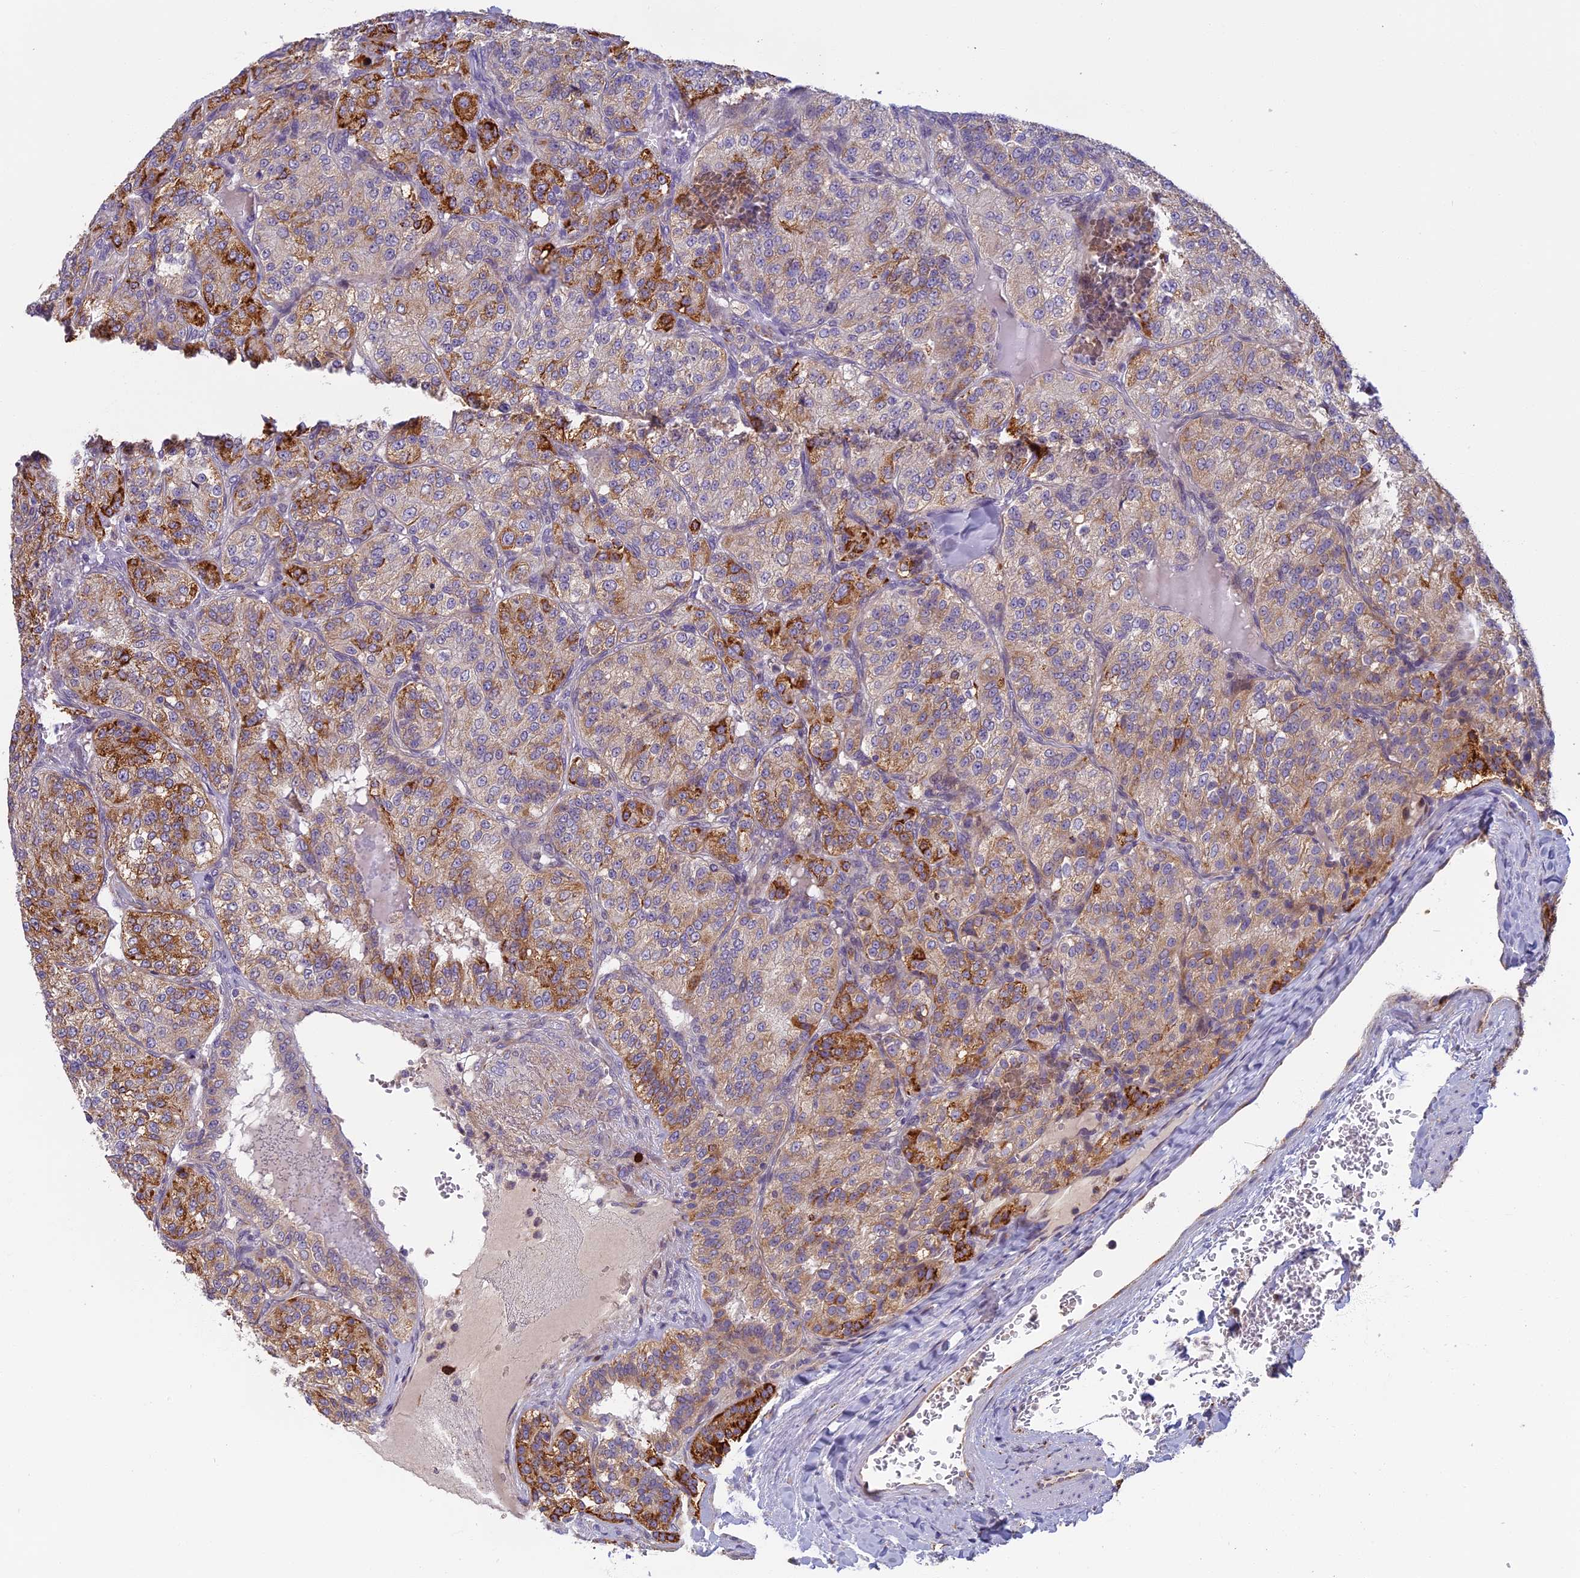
{"staining": {"intensity": "moderate", "quantity": "25%-75%", "location": "cytoplasmic/membranous"}, "tissue": "renal cancer", "cell_type": "Tumor cells", "image_type": "cancer", "snomed": [{"axis": "morphology", "description": "Adenocarcinoma, NOS"}, {"axis": "topography", "description": "Kidney"}], "caption": "Renal cancer tissue shows moderate cytoplasmic/membranous staining in about 25%-75% of tumor cells", "gene": "SEMA7A", "patient": {"sex": "female", "age": 63}}